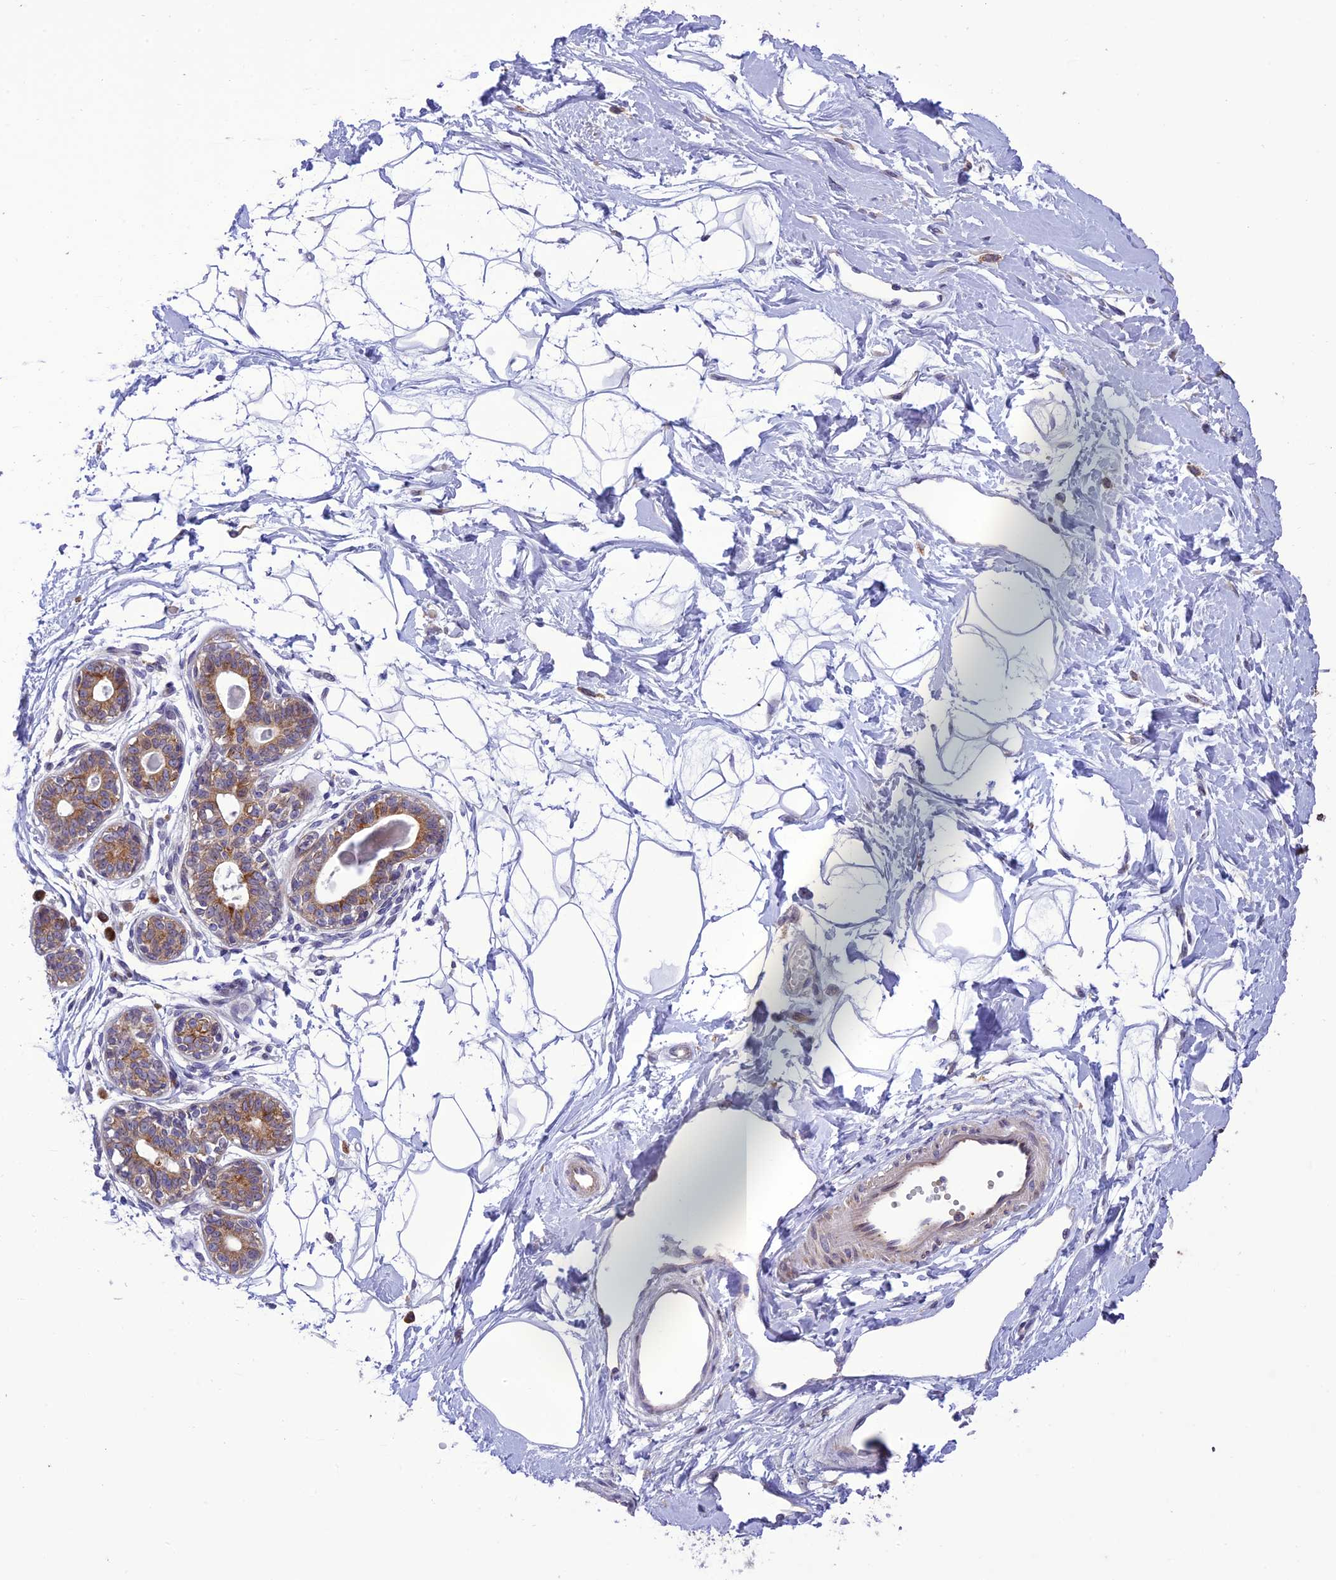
{"staining": {"intensity": "negative", "quantity": "none", "location": "none"}, "tissue": "breast", "cell_type": "Adipocytes", "image_type": "normal", "snomed": [{"axis": "morphology", "description": "Normal tissue, NOS"}, {"axis": "topography", "description": "Breast"}], "caption": "Breast stained for a protein using immunohistochemistry demonstrates no positivity adipocytes.", "gene": "JMY", "patient": {"sex": "female", "age": 45}}